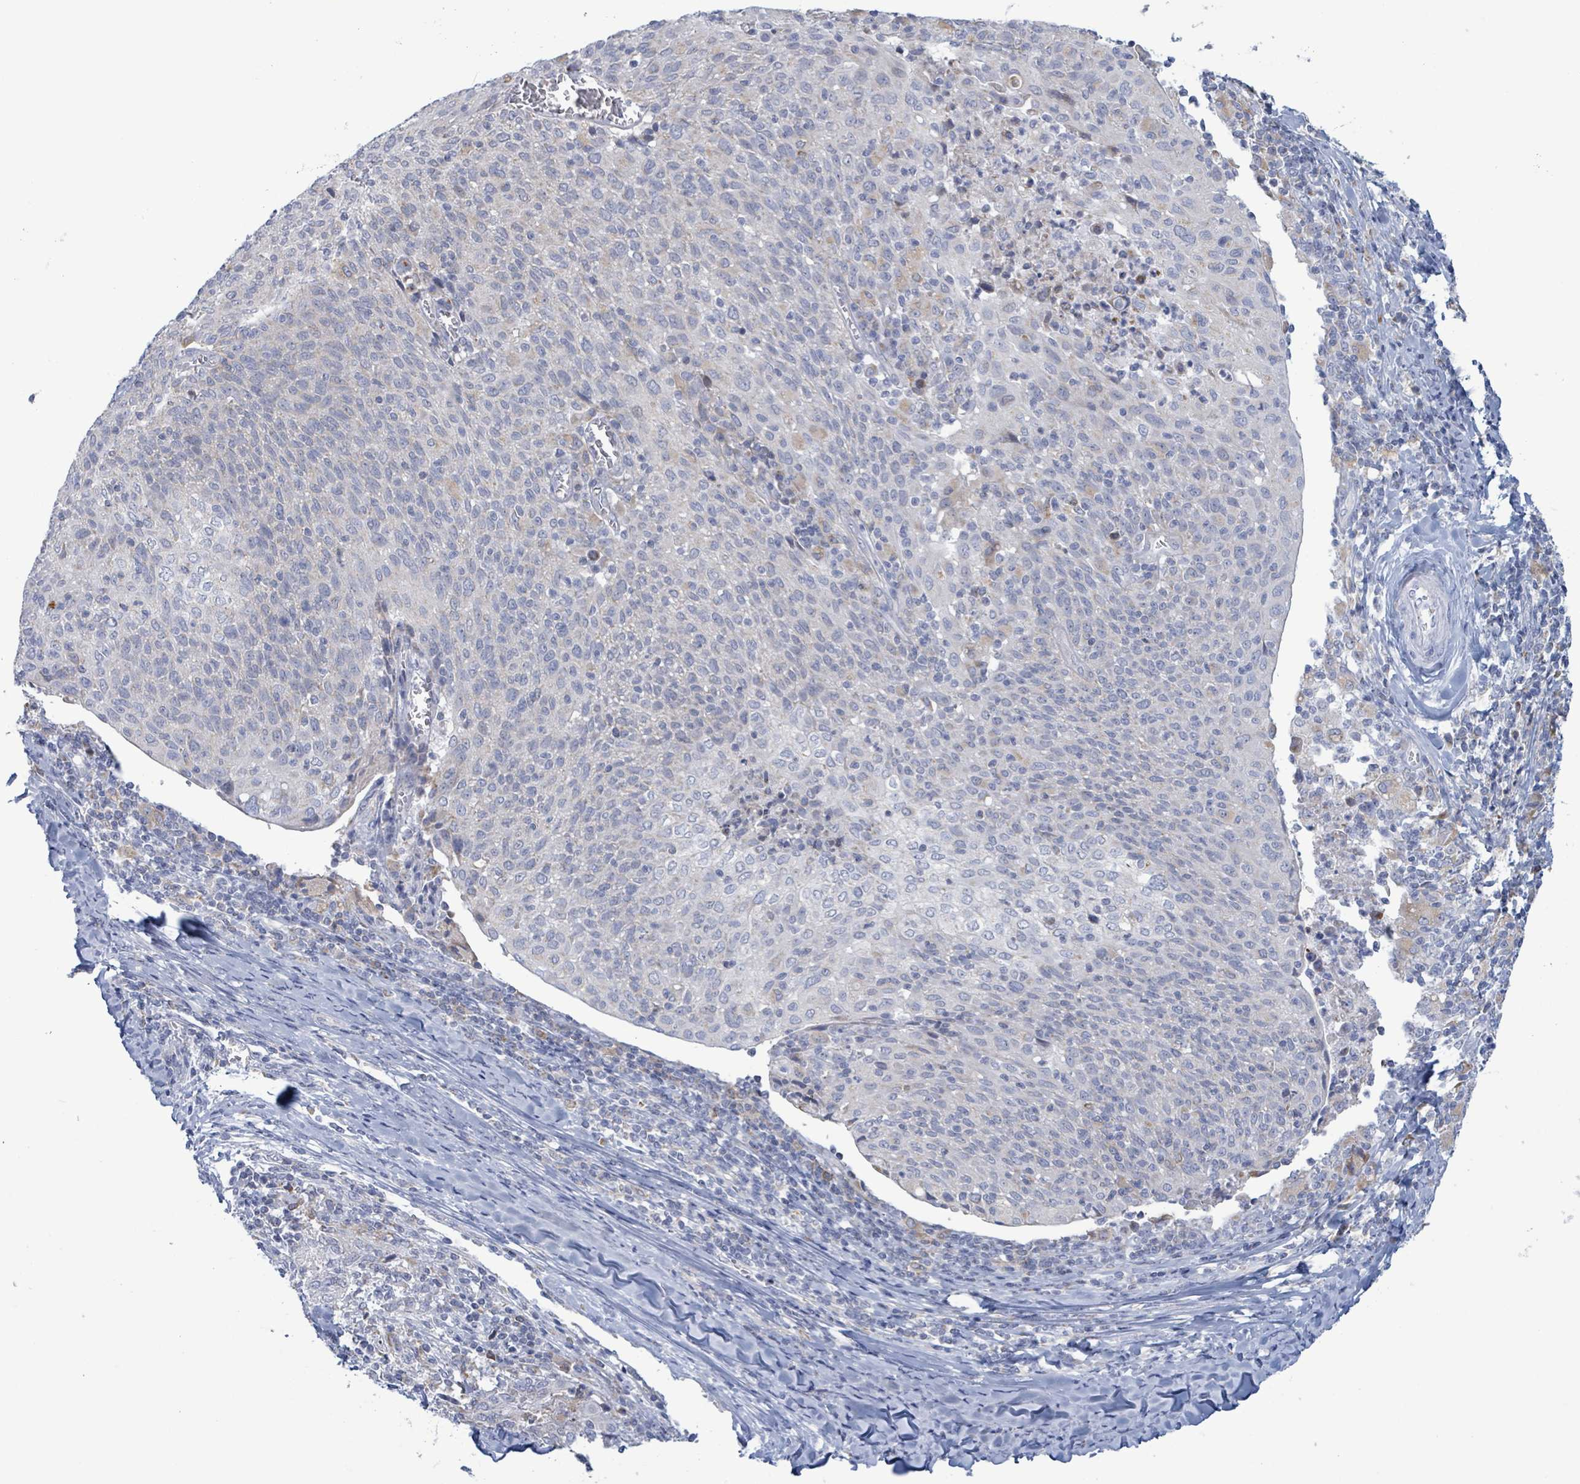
{"staining": {"intensity": "negative", "quantity": "none", "location": "none"}, "tissue": "cervical cancer", "cell_type": "Tumor cells", "image_type": "cancer", "snomed": [{"axis": "morphology", "description": "Squamous cell carcinoma, NOS"}, {"axis": "topography", "description": "Cervix"}], "caption": "A photomicrograph of cervical cancer stained for a protein reveals no brown staining in tumor cells.", "gene": "AKR1C4", "patient": {"sex": "female", "age": 52}}